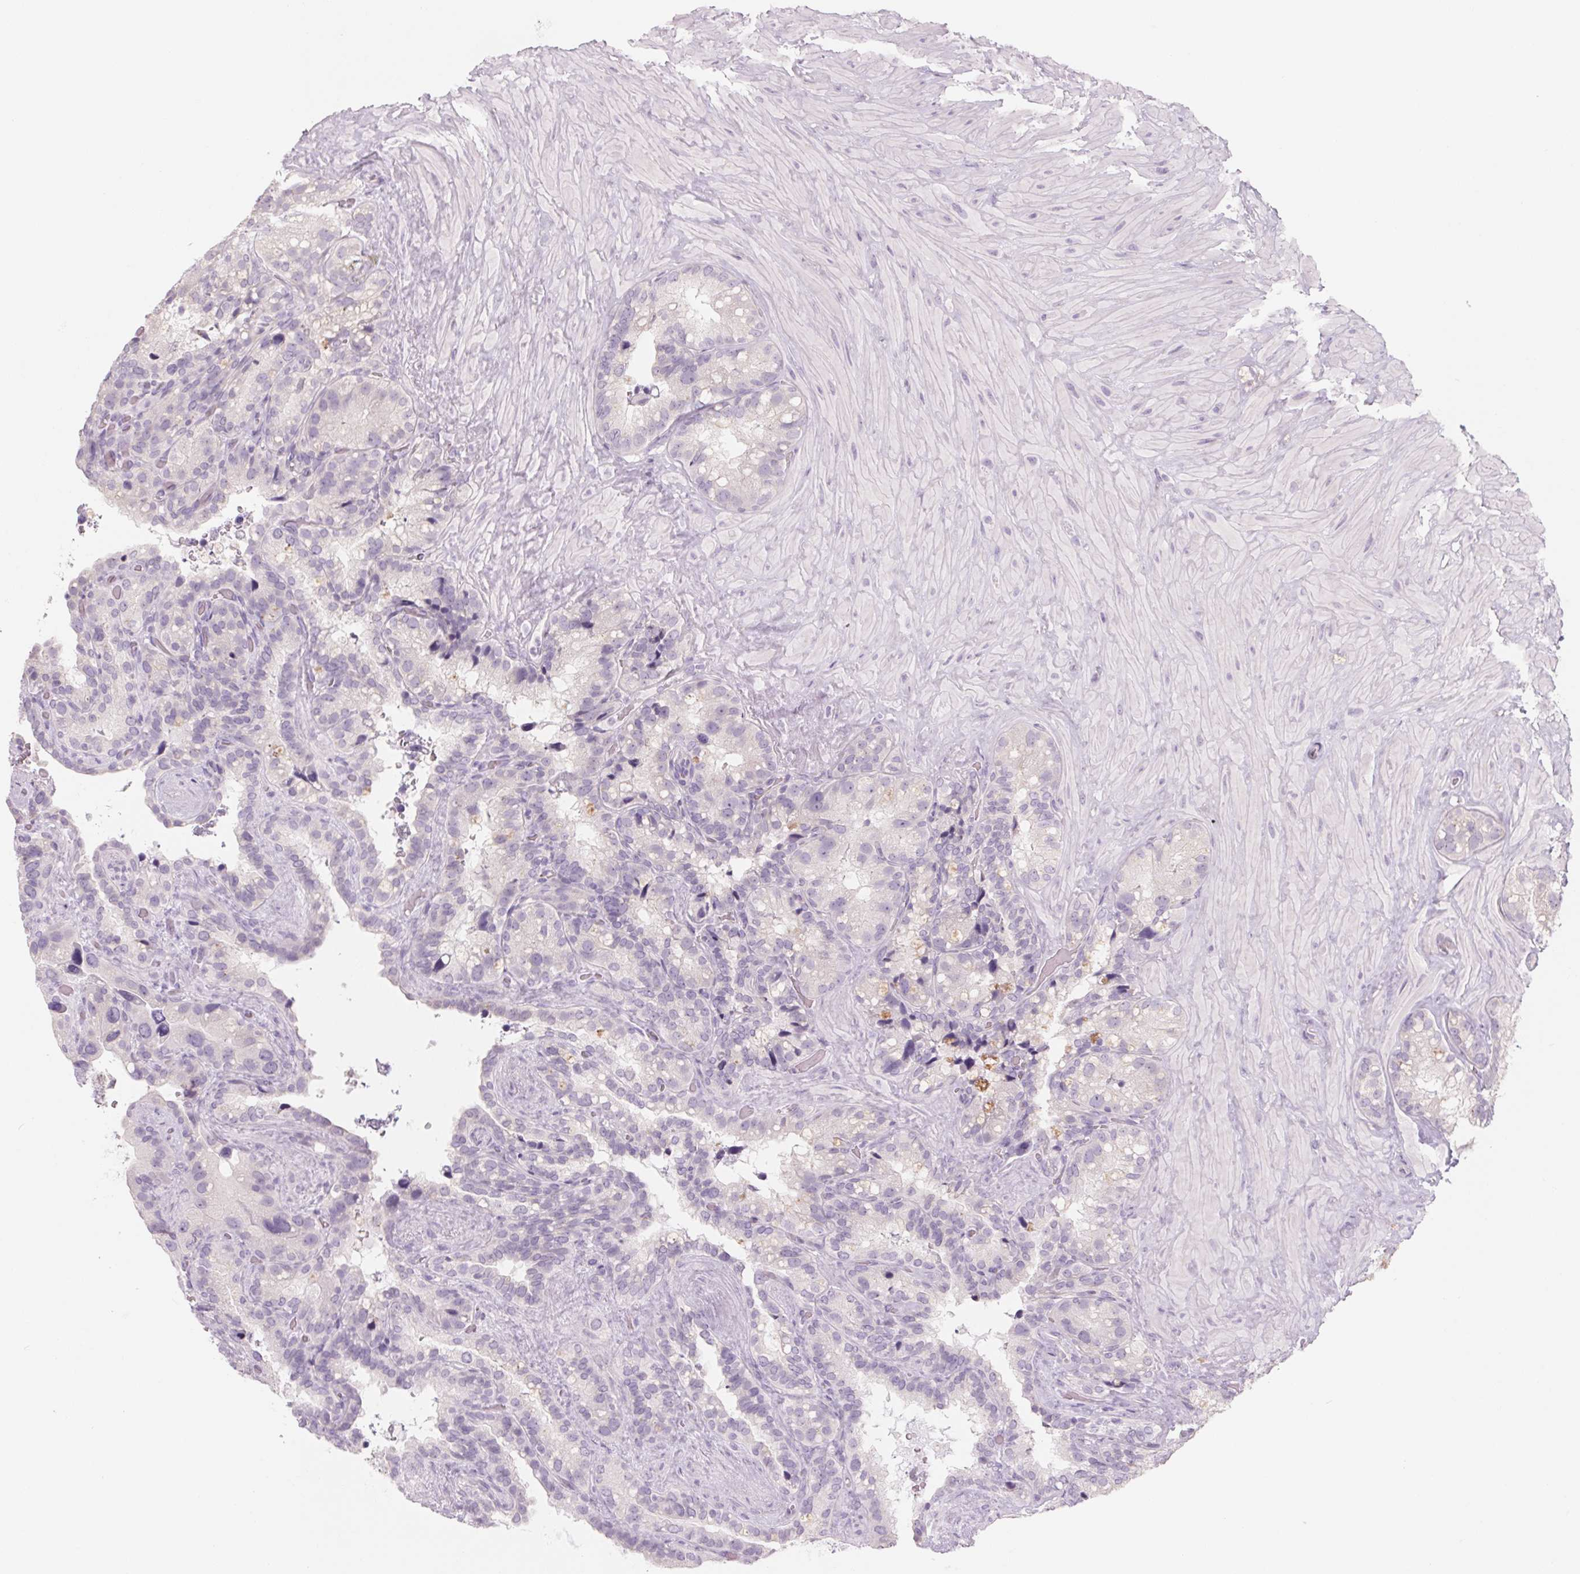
{"staining": {"intensity": "negative", "quantity": "none", "location": "none"}, "tissue": "seminal vesicle", "cell_type": "Glandular cells", "image_type": "normal", "snomed": [{"axis": "morphology", "description": "Normal tissue, NOS"}, {"axis": "topography", "description": "Seminal veicle"}], "caption": "Immunohistochemistry histopathology image of normal seminal vesicle: human seminal vesicle stained with DAB displays no significant protein positivity in glandular cells.", "gene": "POU1F1", "patient": {"sex": "male", "age": 60}}